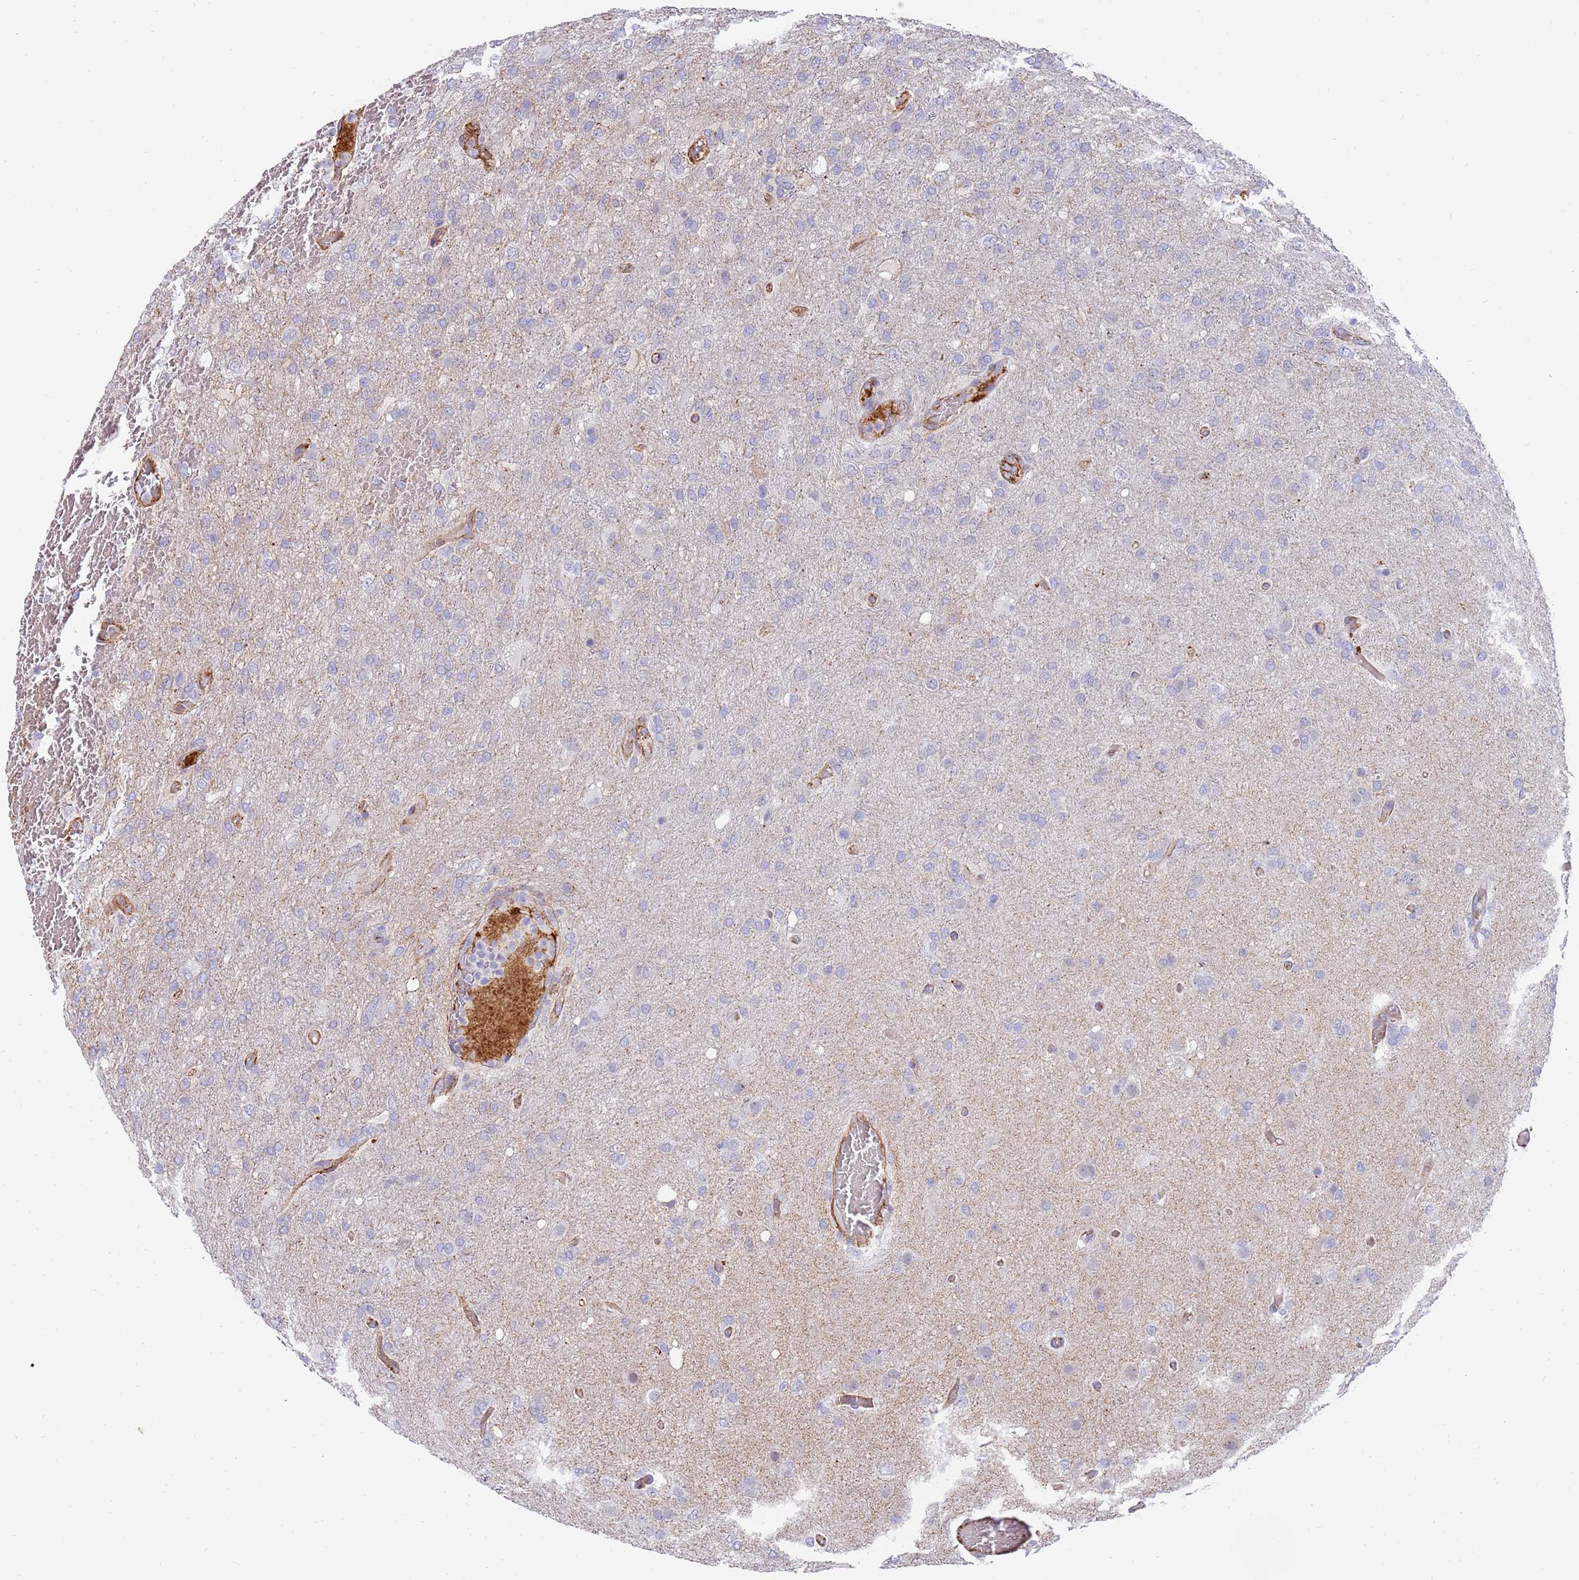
{"staining": {"intensity": "negative", "quantity": "none", "location": "none"}, "tissue": "glioma", "cell_type": "Tumor cells", "image_type": "cancer", "snomed": [{"axis": "morphology", "description": "Glioma, malignant, High grade"}, {"axis": "topography", "description": "Brain"}], "caption": "Glioma was stained to show a protein in brown. There is no significant expression in tumor cells.", "gene": "GFRAL", "patient": {"sex": "female", "age": 74}}